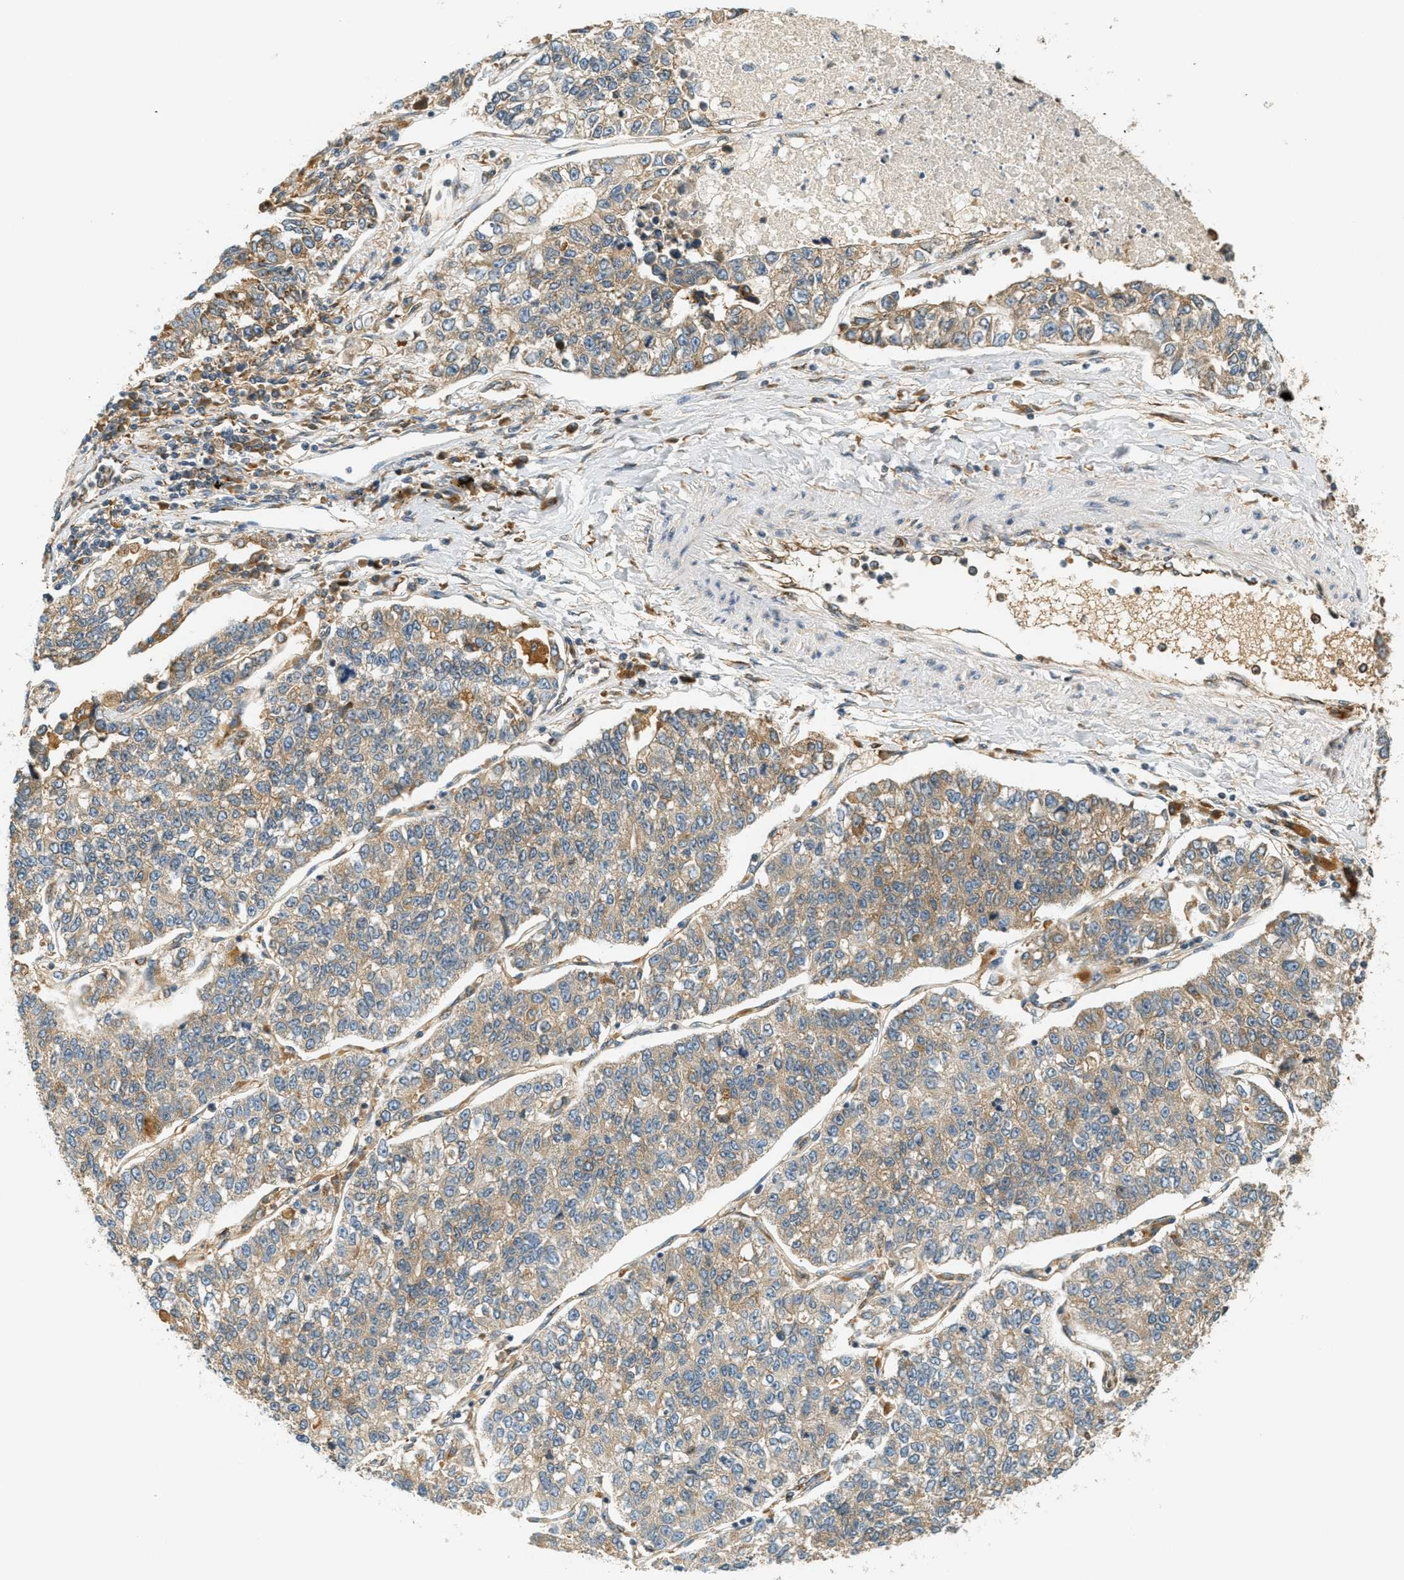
{"staining": {"intensity": "weak", "quantity": ">75%", "location": "cytoplasmic/membranous"}, "tissue": "lung cancer", "cell_type": "Tumor cells", "image_type": "cancer", "snomed": [{"axis": "morphology", "description": "Adenocarcinoma, NOS"}, {"axis": "topography", "description": "Lung"}], "caption": "Tumor cells reveal weak cytoplasmic/membranous staining in about >75% of cells in adenocarcinoma (lung).", "gene": "PDK1", "patient": {"sex": "male", "age": 49}}